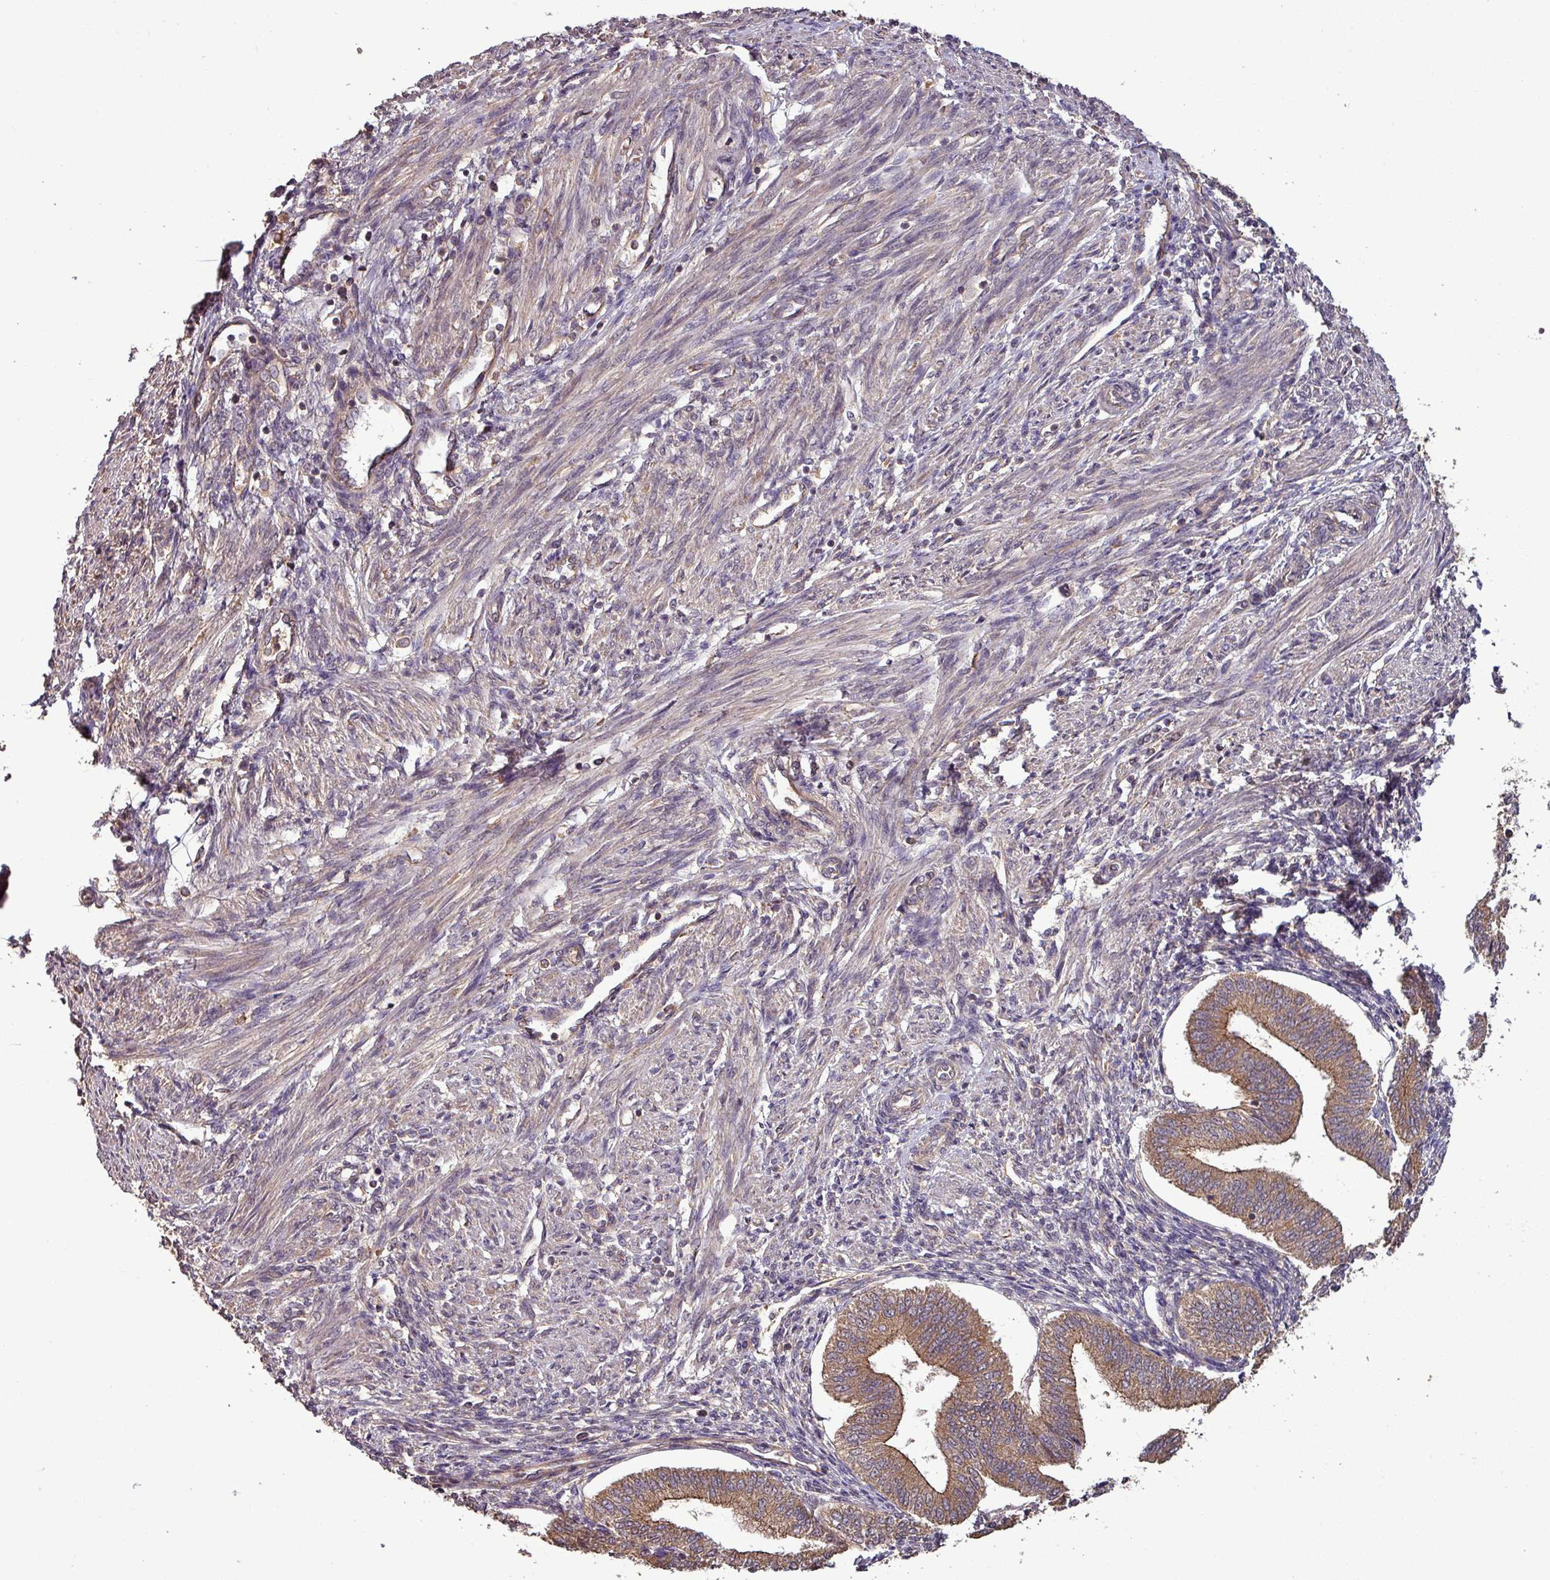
{"staining": {"intensity": "moderate", "quantity": "<25%", "location": "cytoplasmic/membranous"}, "tissue": "endometrium", "cell_type": "Cells in endometrial stroma", "image_type": "normal", "snomed": [{"axis": "morphology", "description": "Normal tissue, NOS"}, {"axis": "topography", "description": "Endometrium"}], "caption": "DAB immunohistochemical staining of unremarkable endometrium exhibits moderate cytoplasmic/membranous protein positivity in about <25% of cells in endometrial stroma. The staining is performed using DAB brown chromogen to label protein expression. The nuclei are counter-stained blue using hematoxylin.", "gene": "NT5C3A", "patient": {"sex": "female", "age": 34}}